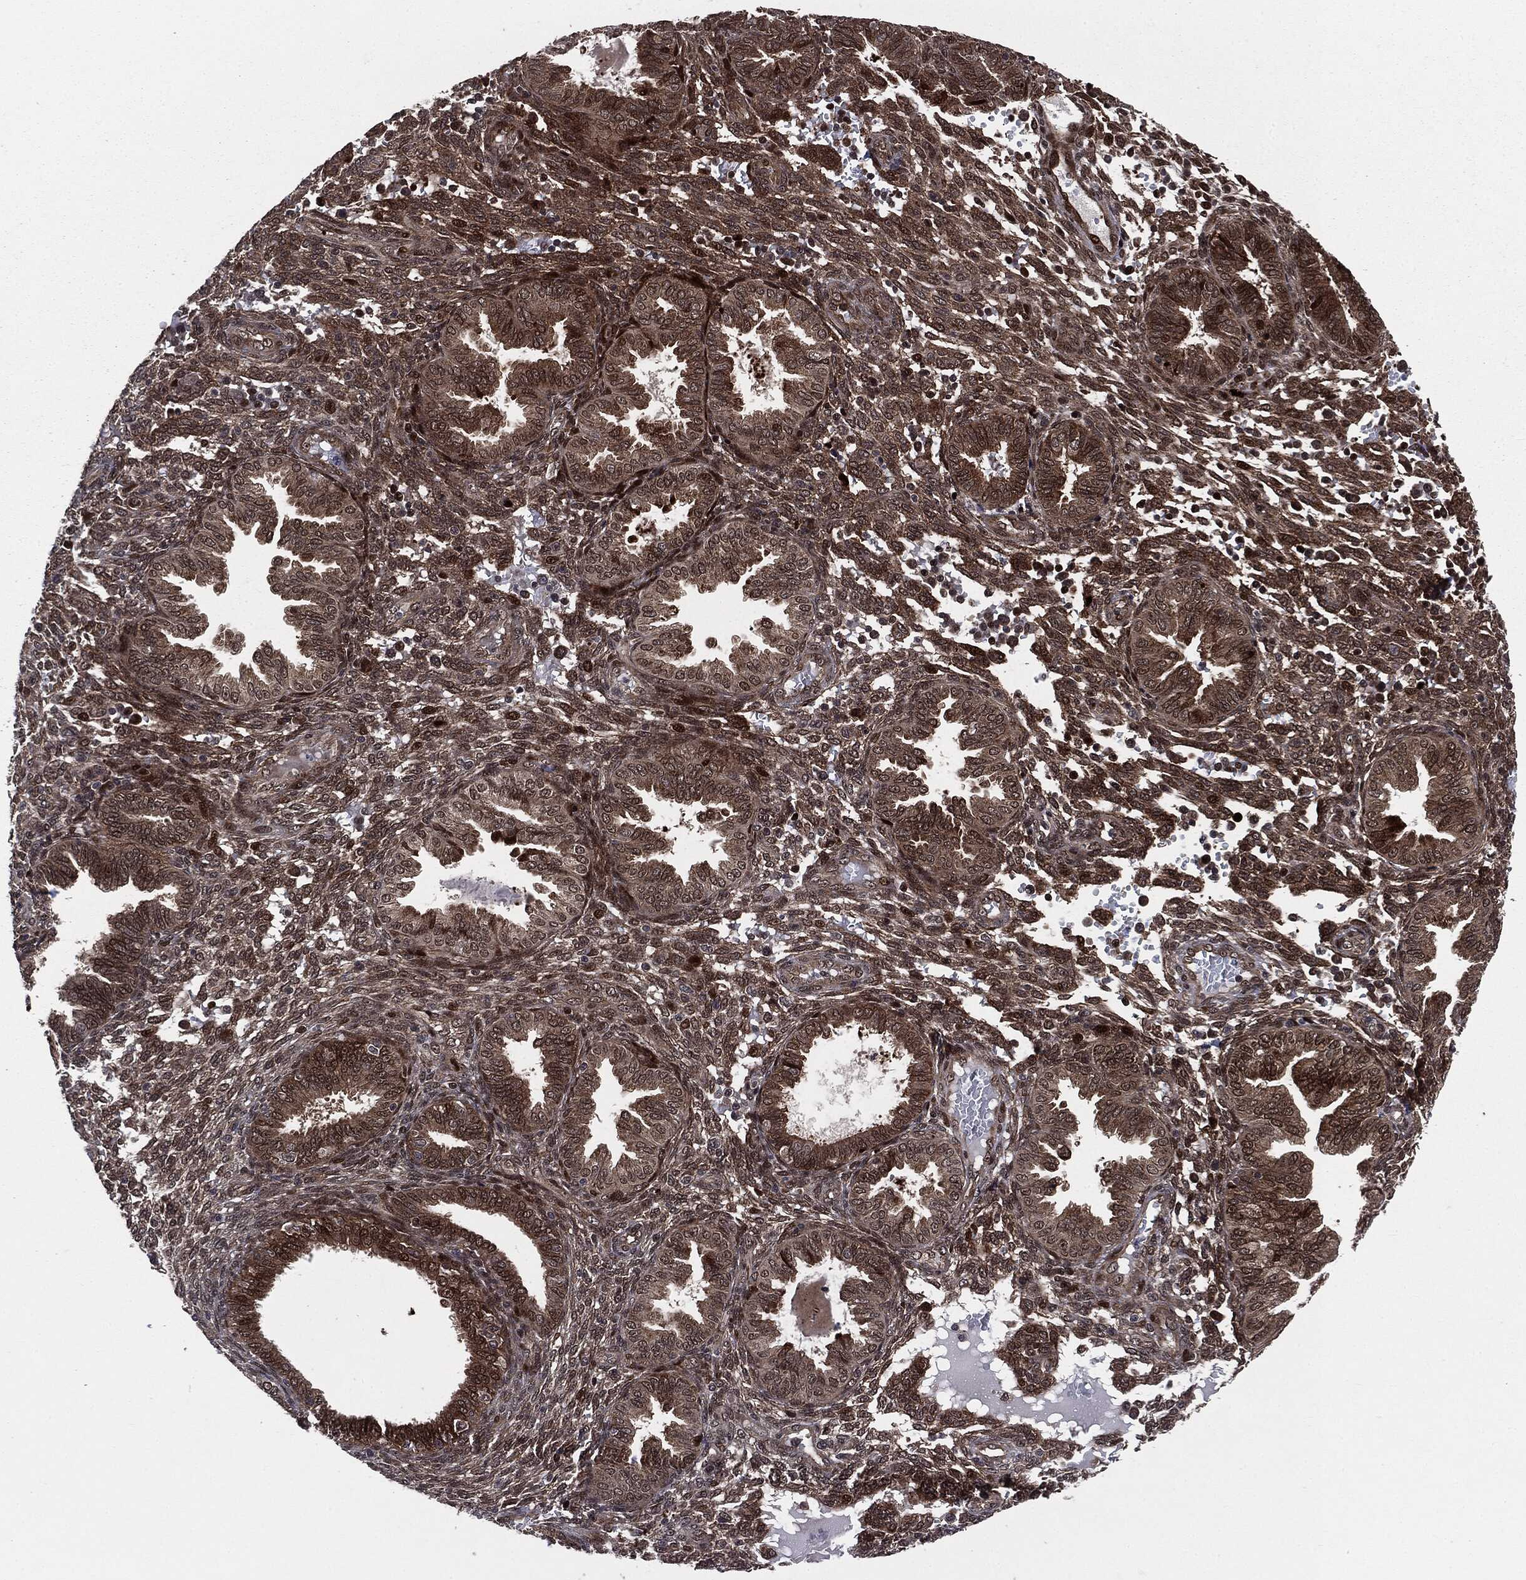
{"staining": {"intensity": "strong", "quantity": "<25%", "location": "nuclear"}, "tissue": "endometrium", "cell_type": "Cells in endometrial stroma", "image_type": "normal", "snomed": [{"axis": "morphology", "description": "Normal tissue, NOS"}, {"axis": "topography", "description": "Endometrium"}], "caption": "Strong nuclear protein positivity is identified in approximately <25% of cells in endometrial stroma in endometrium. (IHC, brightfield microscopy, high magnification).", "gene": "SMAD4", "patient": {"sex": "female", "age": 42}}